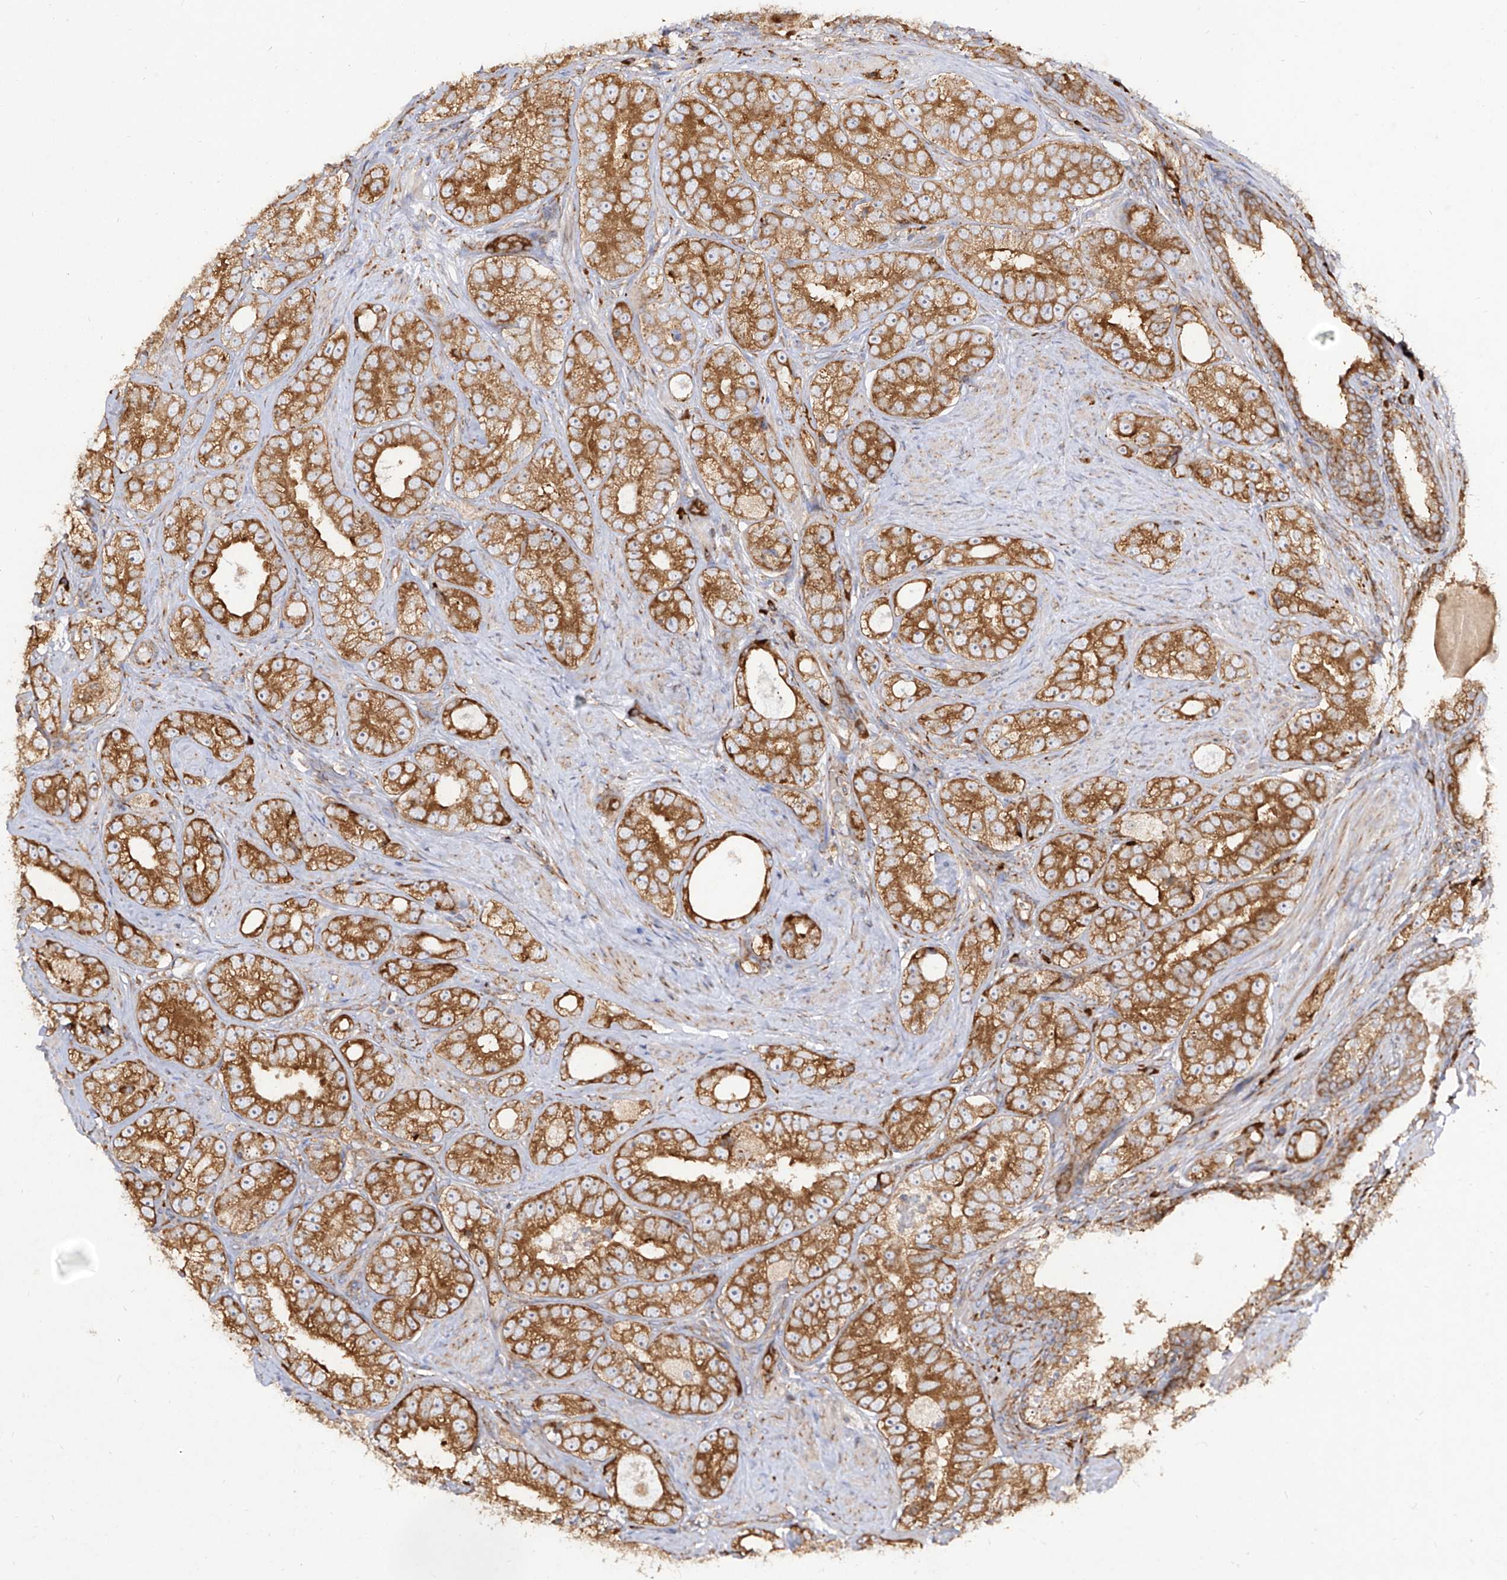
{"staining": {"intensity": "strong", "quantity": ">75%", "location": "cytoplasmic/membranous"}, "tissue": "prostate cancer", "cell_type": "Tumor cells", "image_type": "cancer", "snomed": [{"axis": "morphology", "description": "Adenocarcinoma, High grade"}, {"axis": "topography", "description": "Prostate"}], "caption": "Human prostate cancer (high-grade adenocarcinoma) stained for a protein (brown) displays strong cytoplasmic/membranous positive staining in about >75% of tumor cells.", "gene": "RPS25", "patient": {"sex": "male", "age": 56}}